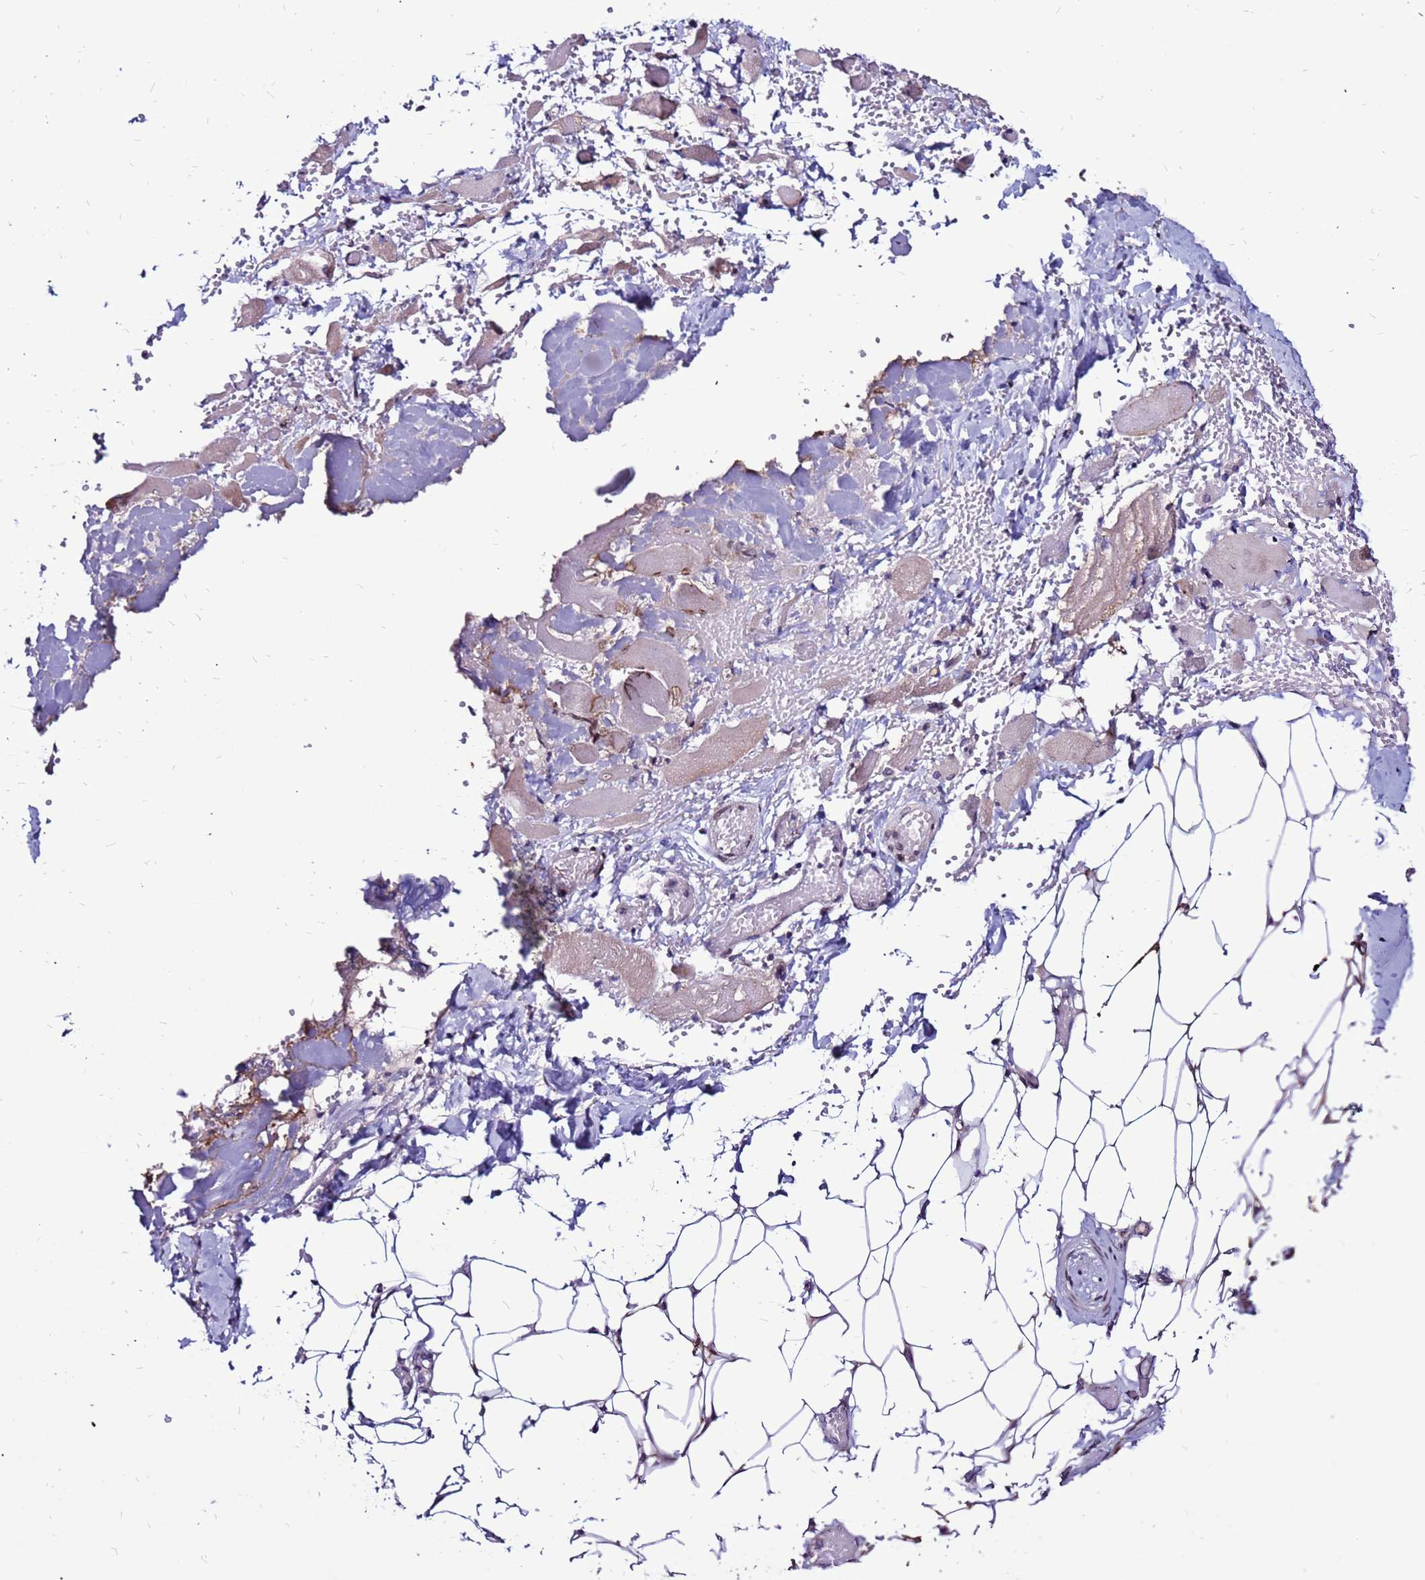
{"staining": {"intensity": "moderate", "quantity": "<25%", "location": "nuclear"}, "tissue": "skeletal muscle", "cell_type": "Myocytes", "image_type": "normal", "snomed": [{"axis": "morphology", "description": "Normal tissue, NOS"}, {"axis": "morphology", "description": "Basal cell carcinoma"}, {"axis": "topography", "description": "Skeletal muscle"}], "caption": "Immunohistochemical staining of unremarkable human skeletal muscle shows <25% levels of moderate nuclear protein expression in approximately <25% of myocytes.", "gene": "CCDC71", "patient": {"sex": "female", "age": 64}}